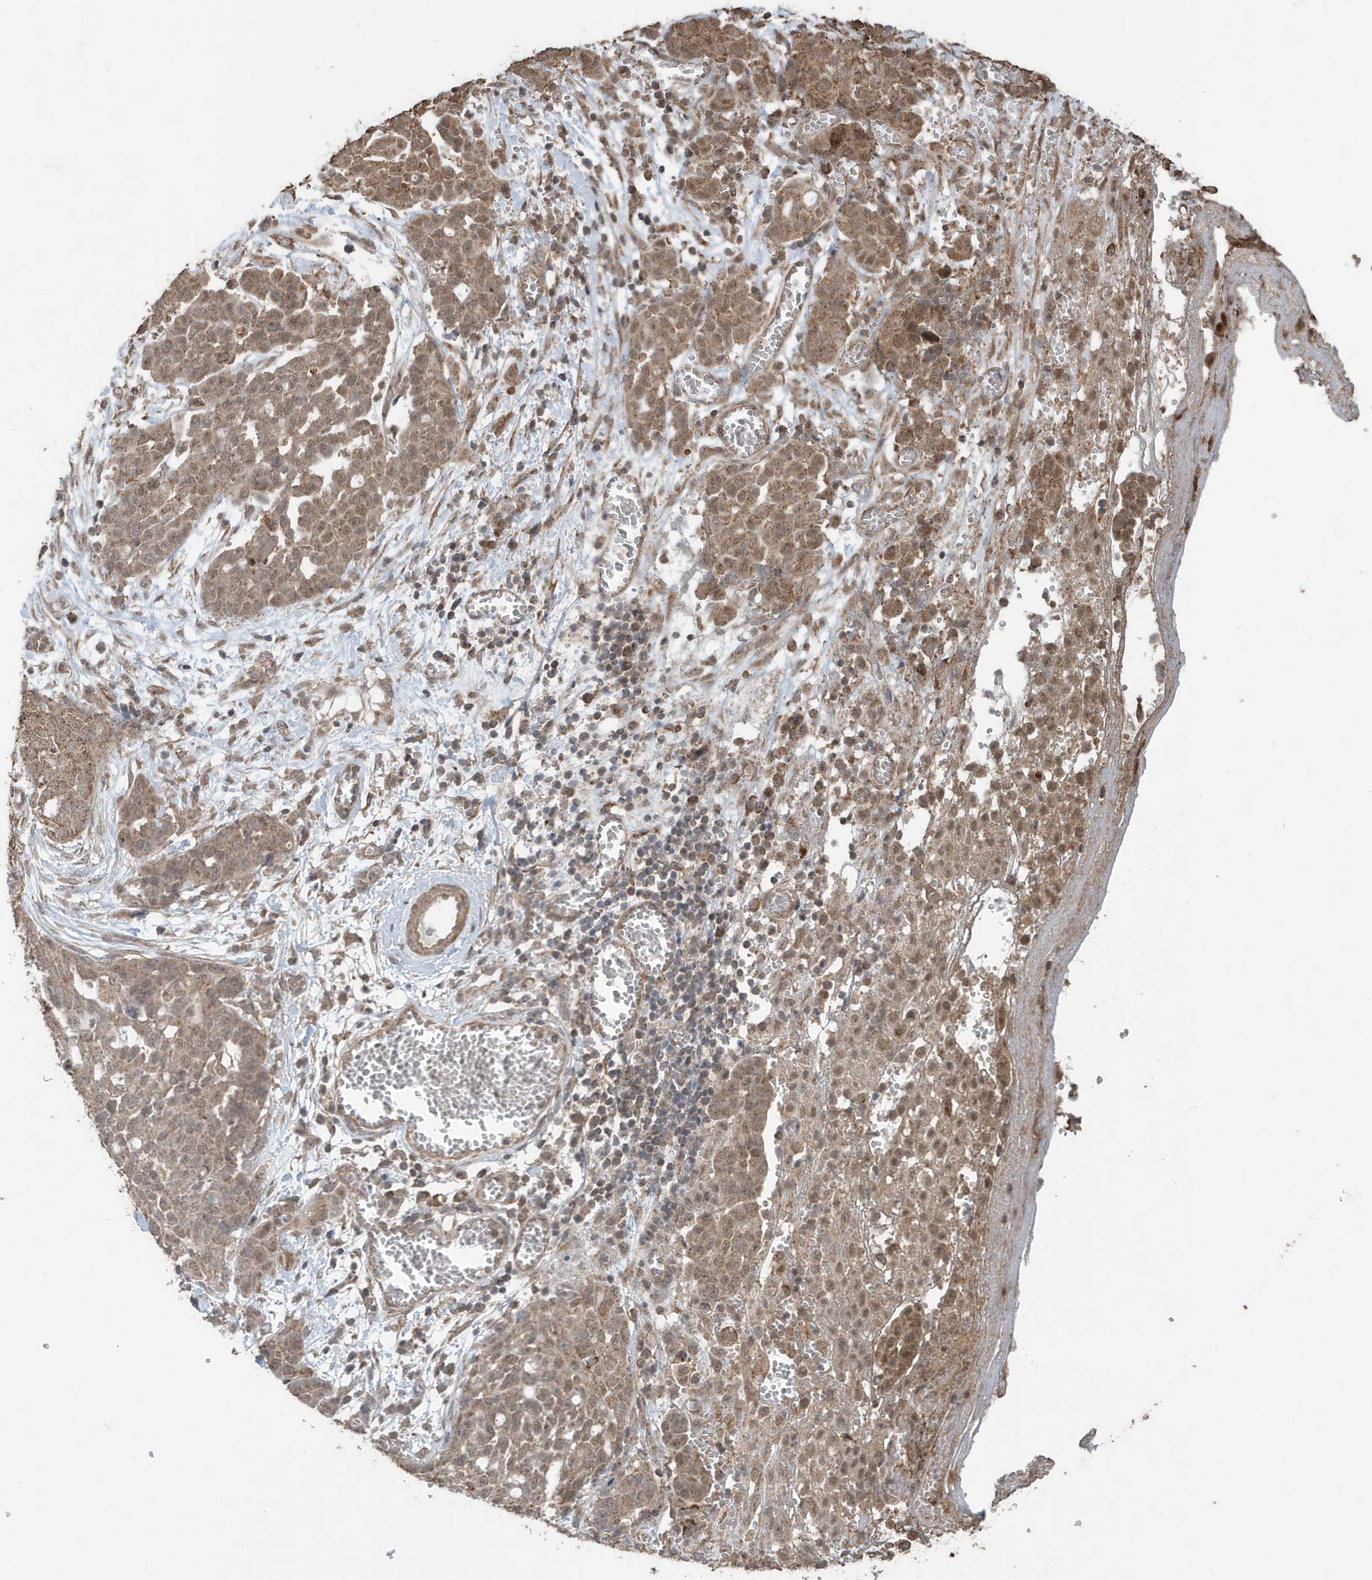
{"staining": {"intensity": "moderate", "quantity": ">75%", "location": "cytoplasmic/membranous,nuclear"}, "tissue": "ovarian cancer", "cell_type": "Tumor cells", "image_type": "cancer", "snomed": [{"axis": "morphology", "description": "Cystadenocarcinoma, serous, NOS"}, {"axis": "topography", "description": "Soft tissue"}, {"axis": "topography", "description": "Ovary"}], "caption": "This image exhibits IHC staining of human ovarian cancer (serous cystadenocarcinoma), with medium moderate cytoplasmic/membranous and nuclear staining in approximately >75% of tumor cells.", "gene": "PAXBP1", "patient": {"sex": "female", "age": 57}}